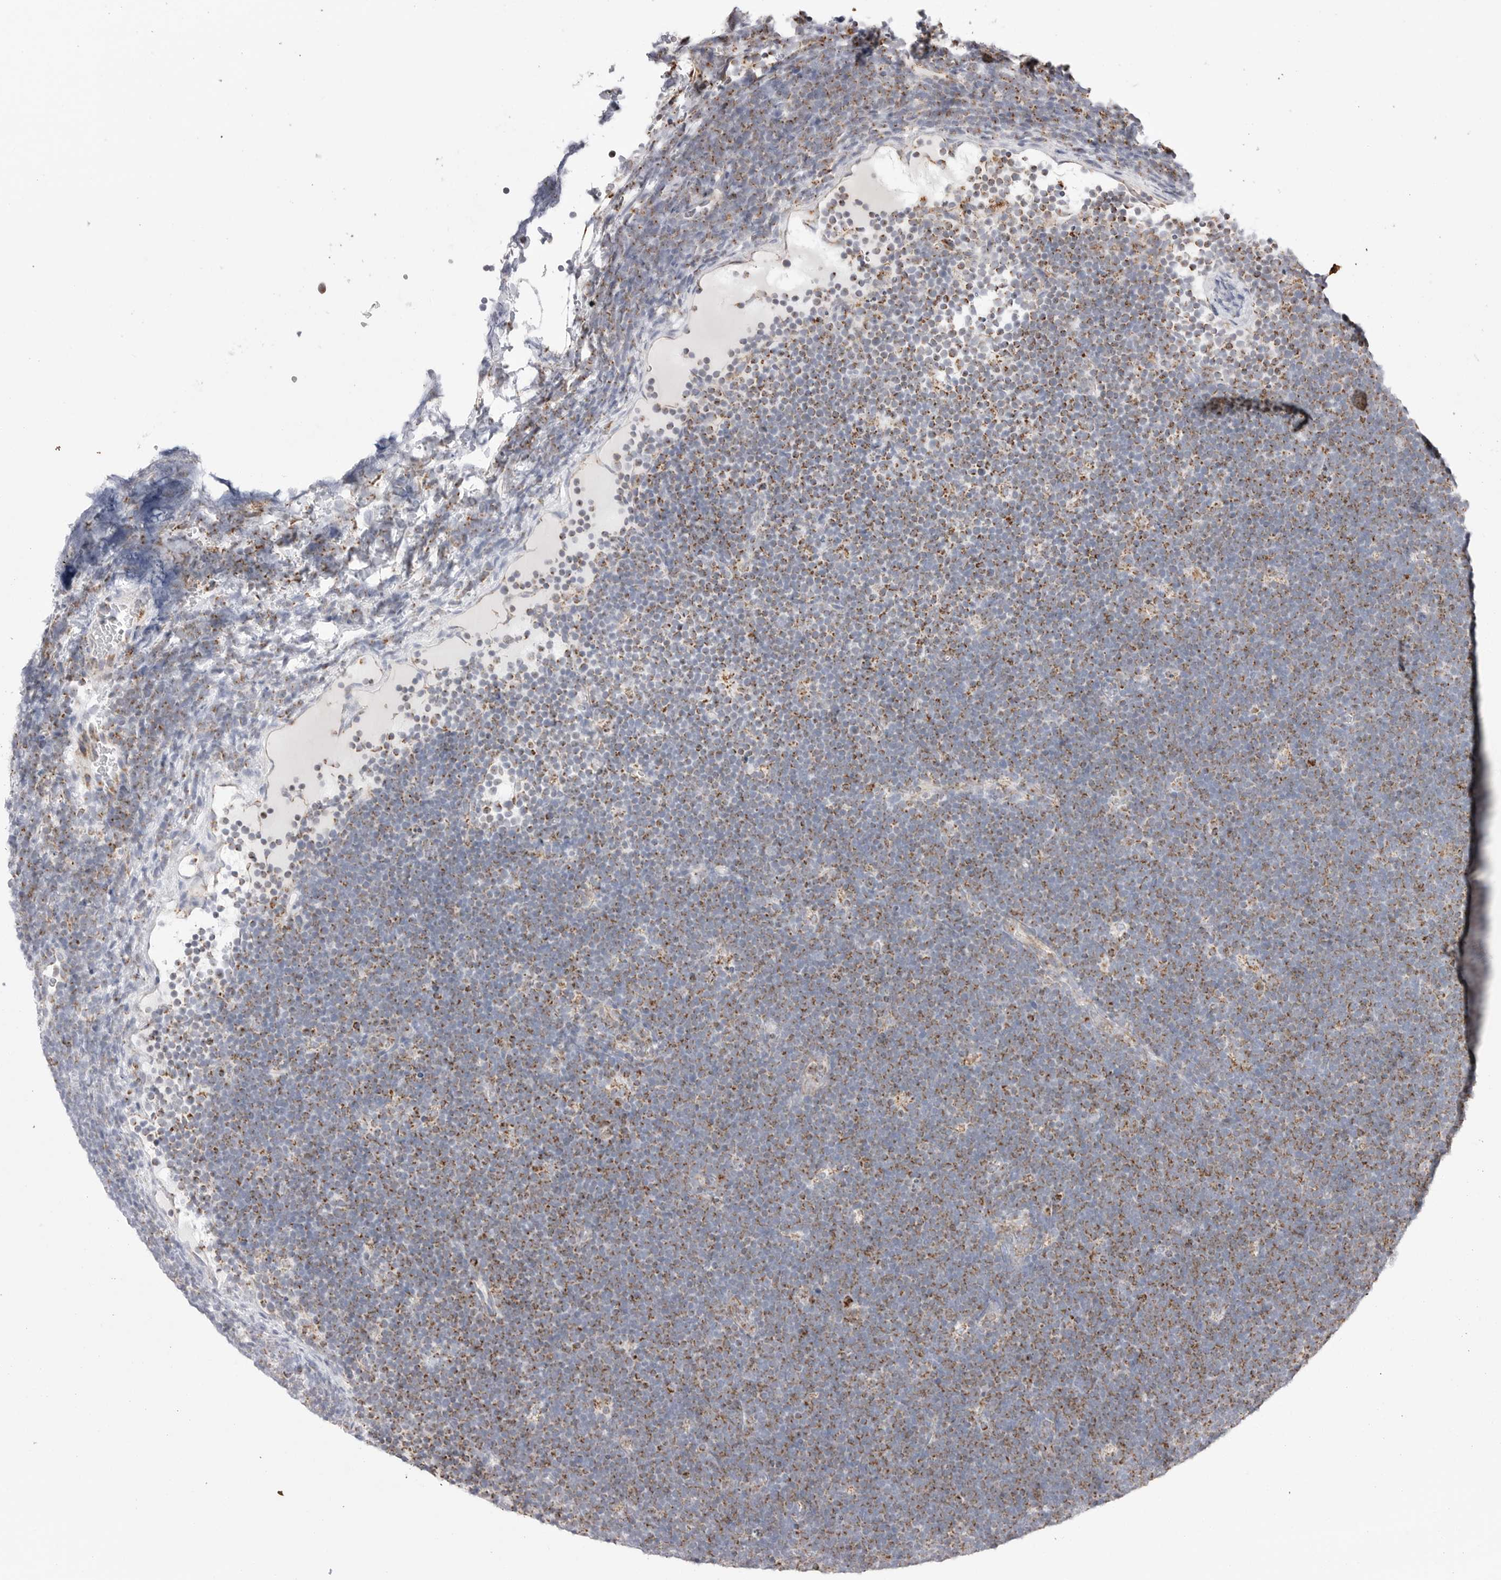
{"staining": {"intensity": "moderate", "quantity": "25%-75%", "location": "cytoplasmic/membranous"}, "tissue": "lymphoma", "cell_type": "Tumor cells", "image_type": "cancer", "snomed": [{"axis": "morphology", "description": "Malignant lymphoma, non-Hodgkin's type, High grade"}, {"axis": "topography", "description": "Lymph node"}], "caption": "IHC staining of malignant lymphoma, non-Hodgkin's type (high-grade), which exhibits medium levels of moderate cytoplasmic/membranous positivity in approximately 25%-75% of tumor cells indicating moderate cytoplasmic/membranous protein positivity. The staining was performed using DAB (brown) for protein detection and nuclei were counterstained in hematoxylin (blue).", "gene": "ATP5IF1", "patient": {"sex": "male", "age": 13}}